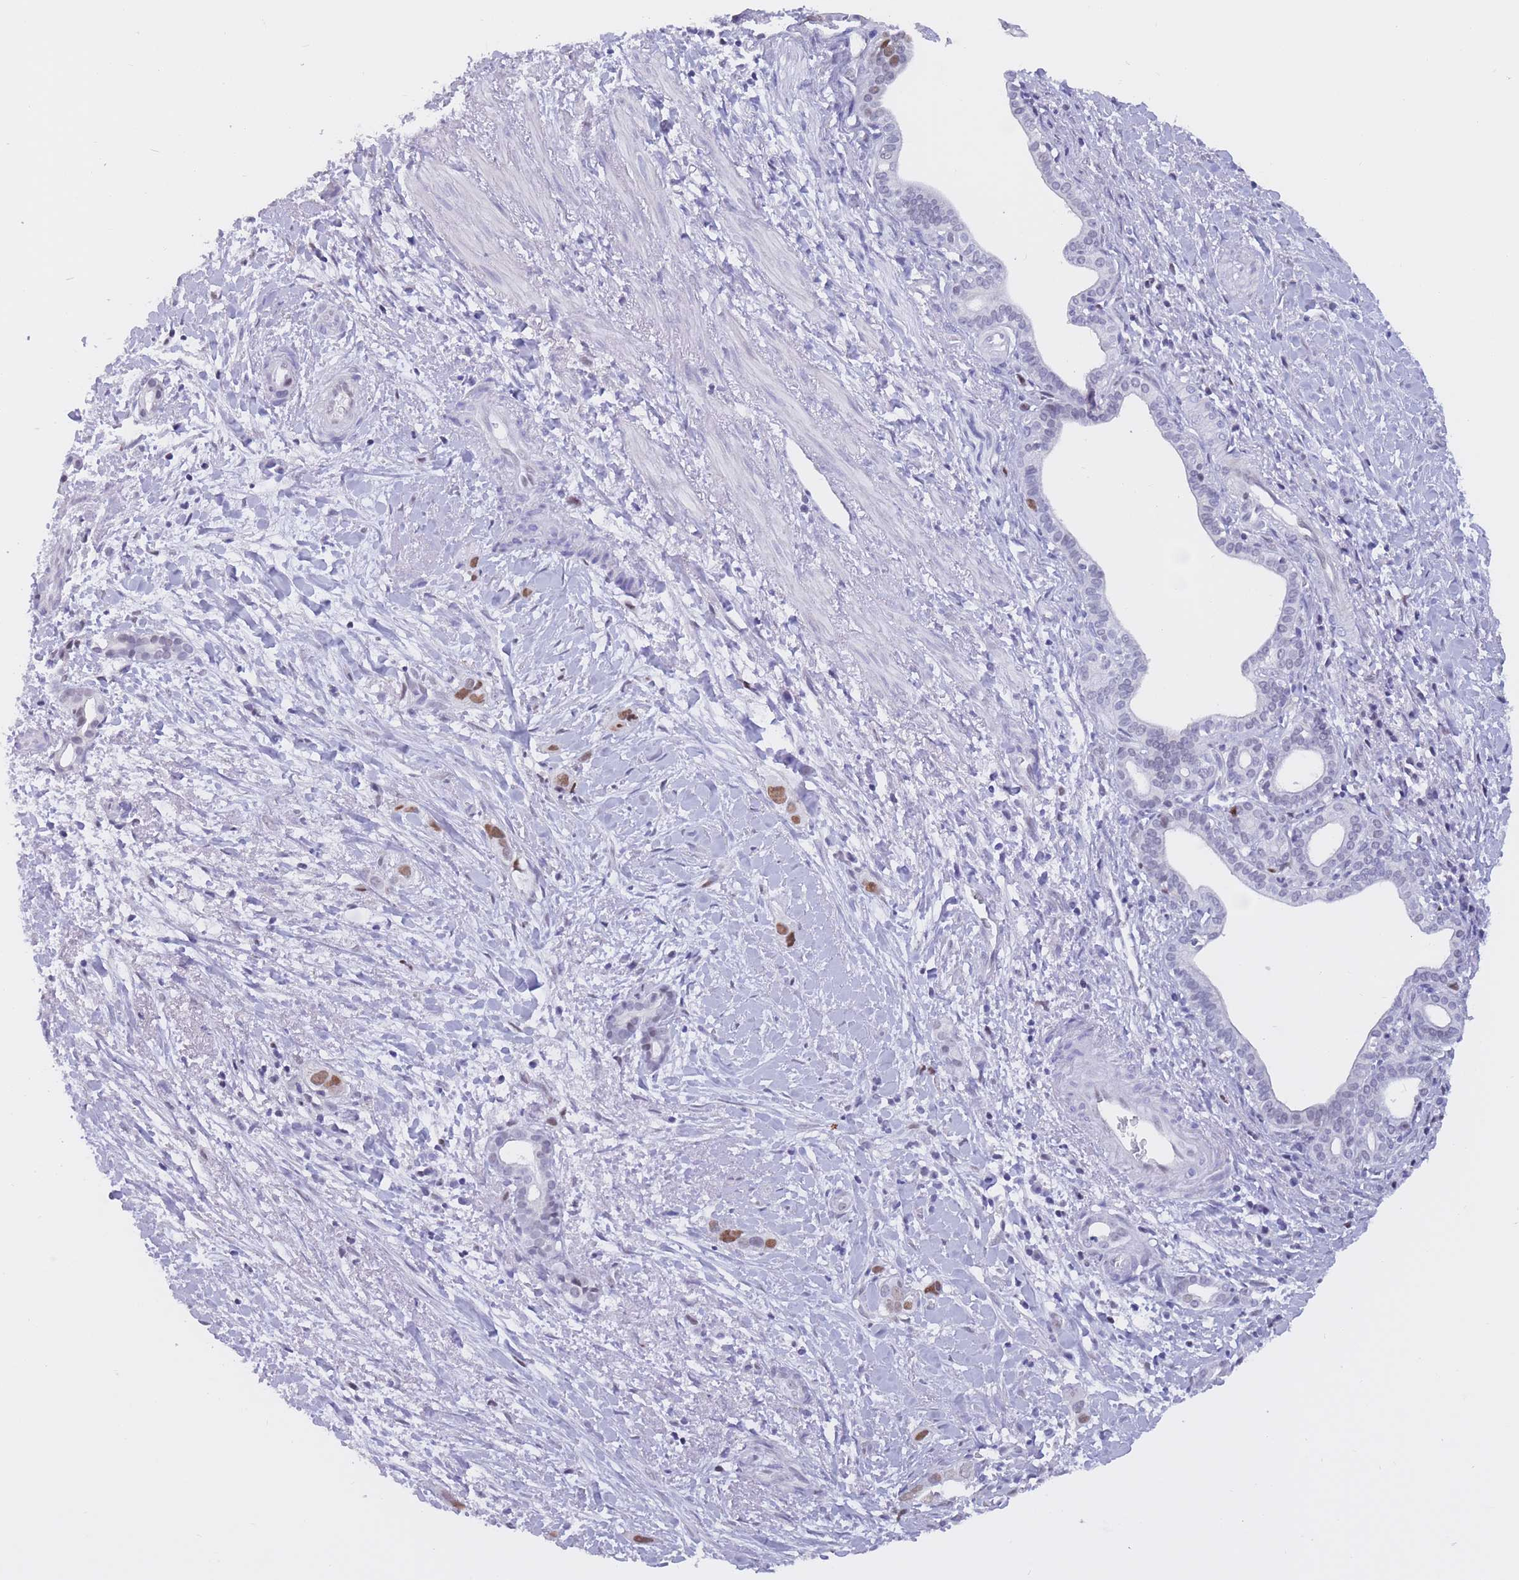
{"staining": {"intensity": "negative", "quantity": "none", "location": "none"}, "tissue": "liver cancer", "cell_type": "Tumor cells", "image_type": "cancer", "snomed": [{"axis": "morphology", "description": "Cholangiocarcinoma"}, {"axis": "topography", "description": "Liver"}], "caption": "Immunohistochemistry (IHC) of human liver cancer (cholangiocarcinoma) exhibits no expression in tumor cells.", "gene": "NASP", "patient": {"sex": "female", "age": 79}}